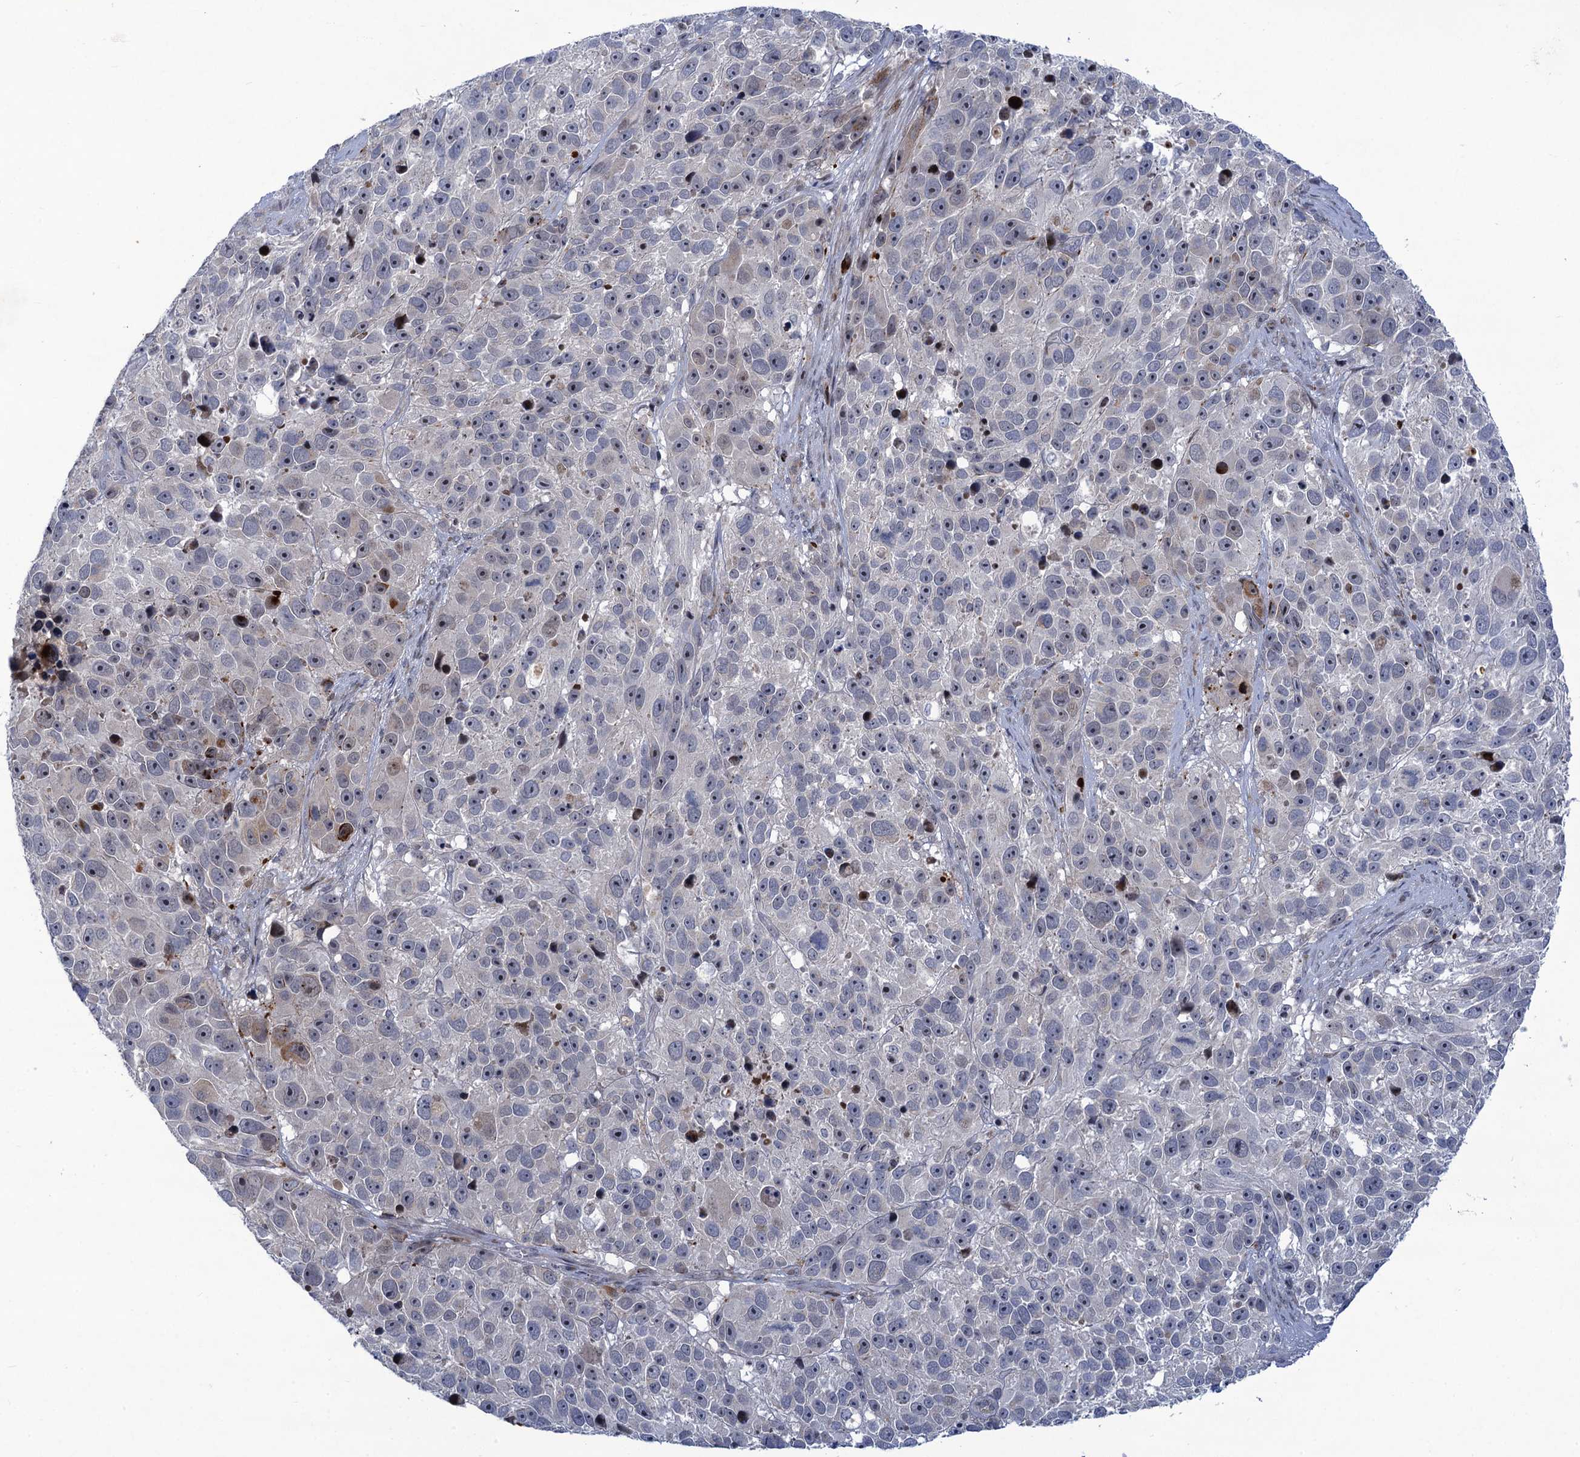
{"staining": {"intensity": "weak", "quantity": "<25%", "location": "cytoplasmic/membranous"}, "tissue": "melanoma", "cell_type": "Tumor cells", "image_type": "cancer", "snomed": [{"axis": "morphology", "description": "Malignant melanoma, NOS"}, {"axis": "topography", "description": "Skin"}], "caption": "Tumor cells show no significant protein expression in malignant melanoma.", "gene": "QPCTL", "patient": {"sex": "male", "age": 84}}